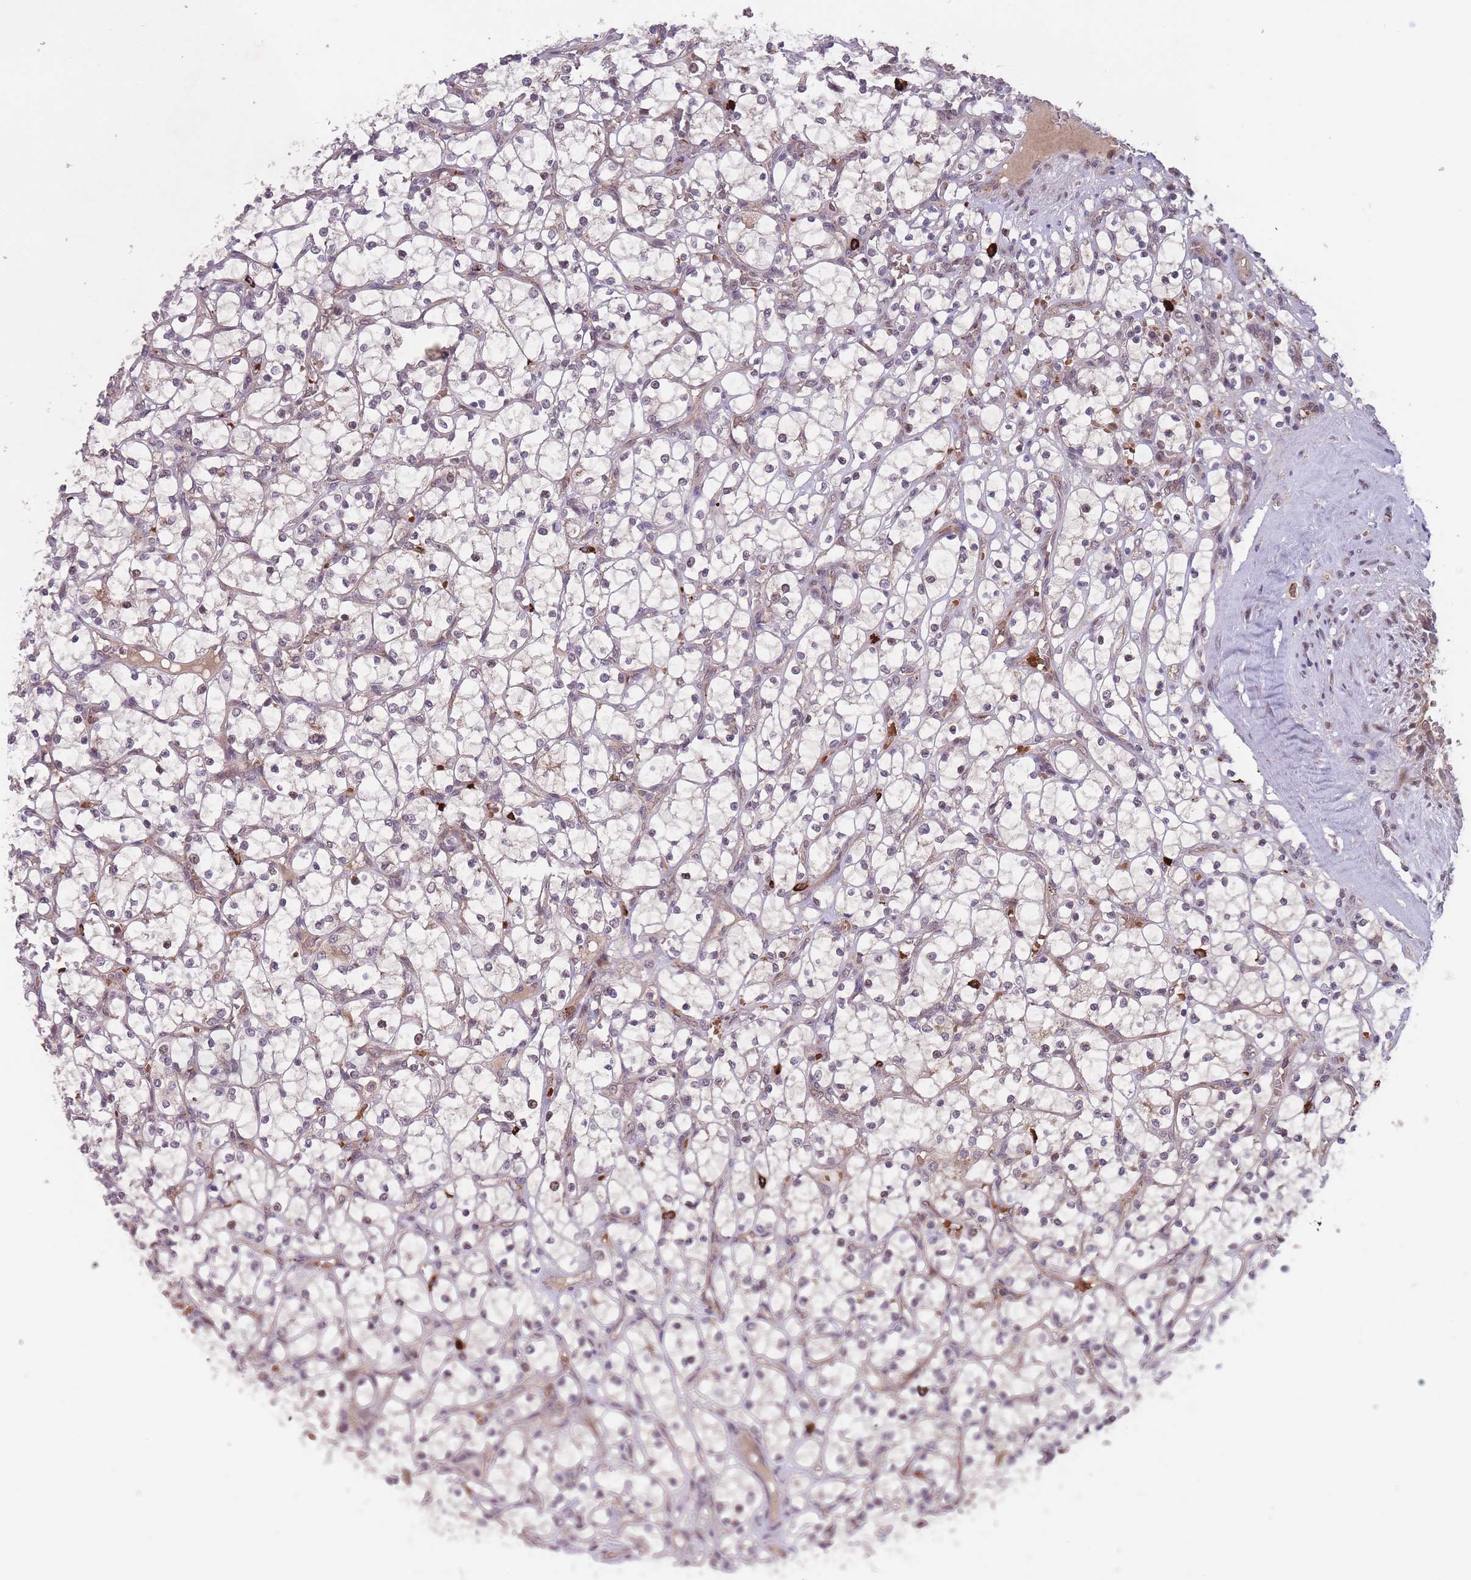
{"staining": {"intensity": "negative", "quantity": "none", "location": "none"}, "tissue": "renal cancer", "cell_type": "Tumor cells", "image_type": "cancer", "snomed": [{"axis": "morphology", "description": "Adenocarcinoma, NOS"}, {"axis": "topography", "description": "Kidney"}], "caption": "Immunohistochemistry (IHC) histopathology image of neoplastic tissue: renal adenocarcinoma stained with DAB (3,3'-diaminobenzidine) demonstrates no significant protein expression in tumor cells.", "gene": "SECTM1", "patient": {"sex": "female", "age": 69}}